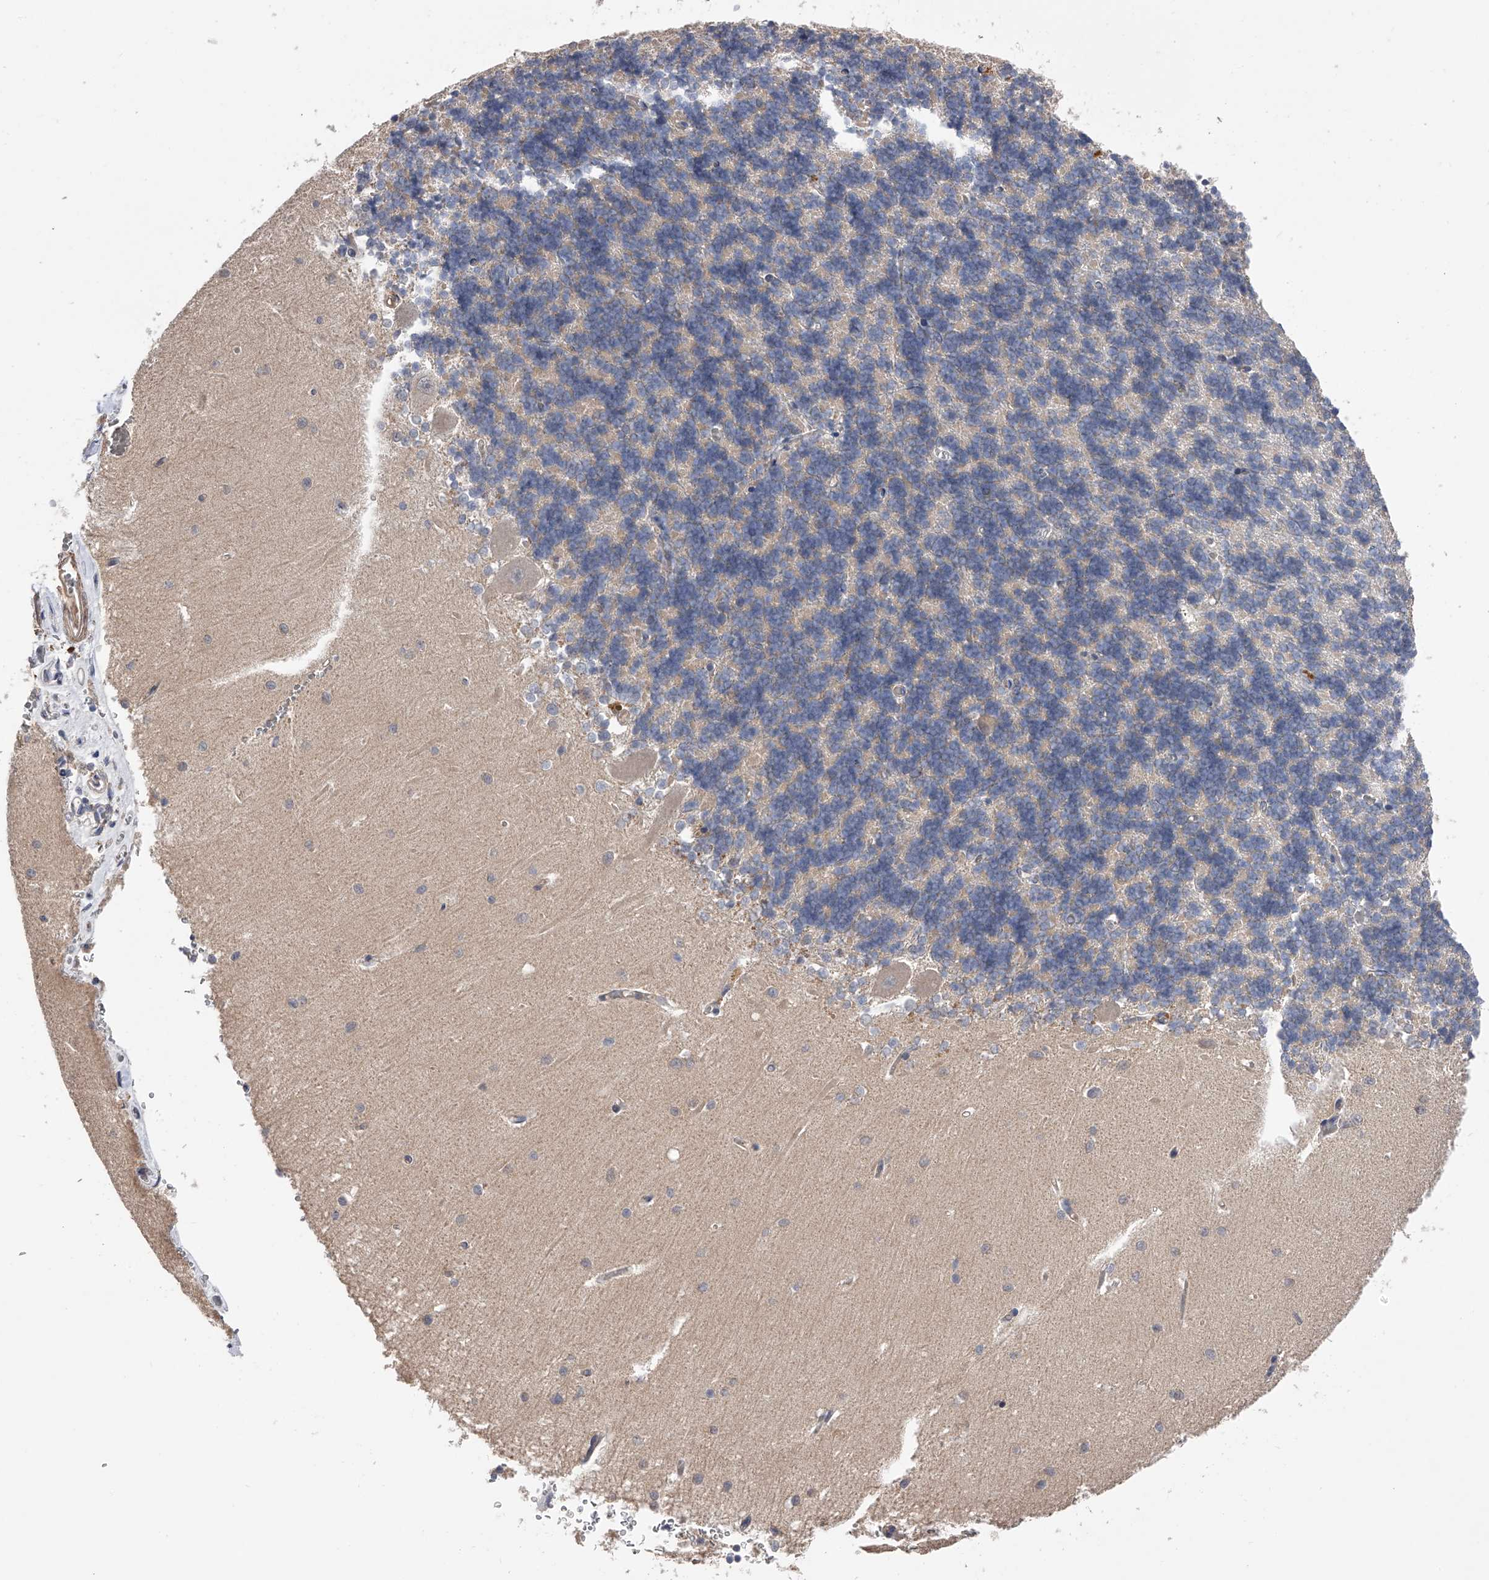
{"staining": {"intensity": "negative", "quantity": "none", "location": "none"}, "tissue": "cerebellum", "cell_type": "Cells in granular layer", "image_type": "normal", "snomed": [{"axis": "morphology", "description": "Normal tissue, NOS"}, {"axis": "topography", "description": "Cerebellum"}], "caption": "A high-resolution histopathology image shows immunohistochemistry staining of unremarkable cerebellum, which reveals no significant positivity in cells in granular layer.", "gene": "CFAP298", "patient": {"sex": "male", "age": 37}}